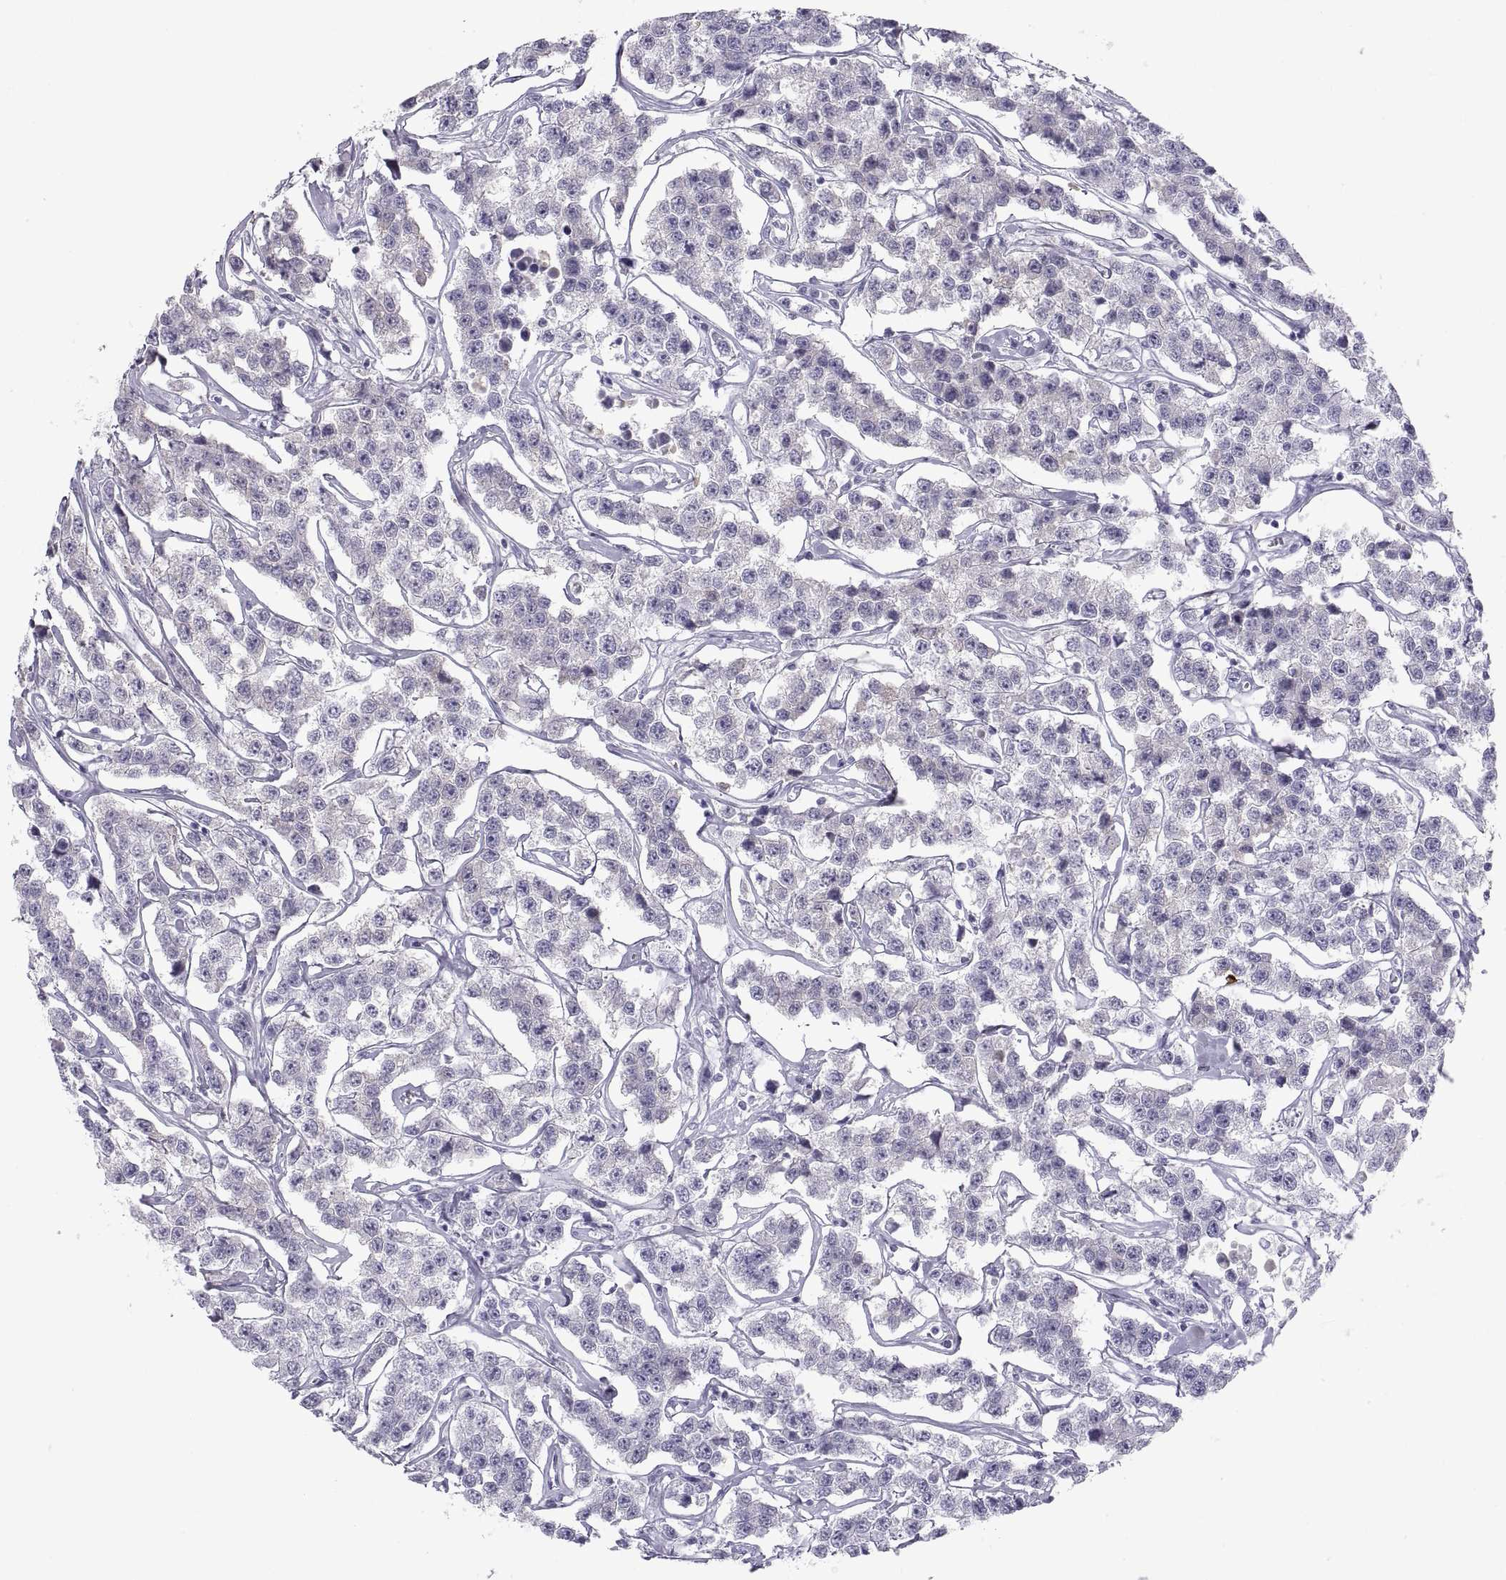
{"staining": {"intensity": "negative", "quantity": "none", "location": "none"}, "tissue": "testis cancer", "cell_type": "Tumor cells", "image_type": "cancer", "snomed": [{"axis": "morphology", "description": "Seminoma, NOS"}, {"axis": "topography", "description": "Testis"}], "caption": "This is an immunohistochemistry (IHC) micrograph of testis cancer. There is no staining in tumor cells.", "gene": "MAGEB2", "patient": {"sex": "male", "age": 59}}